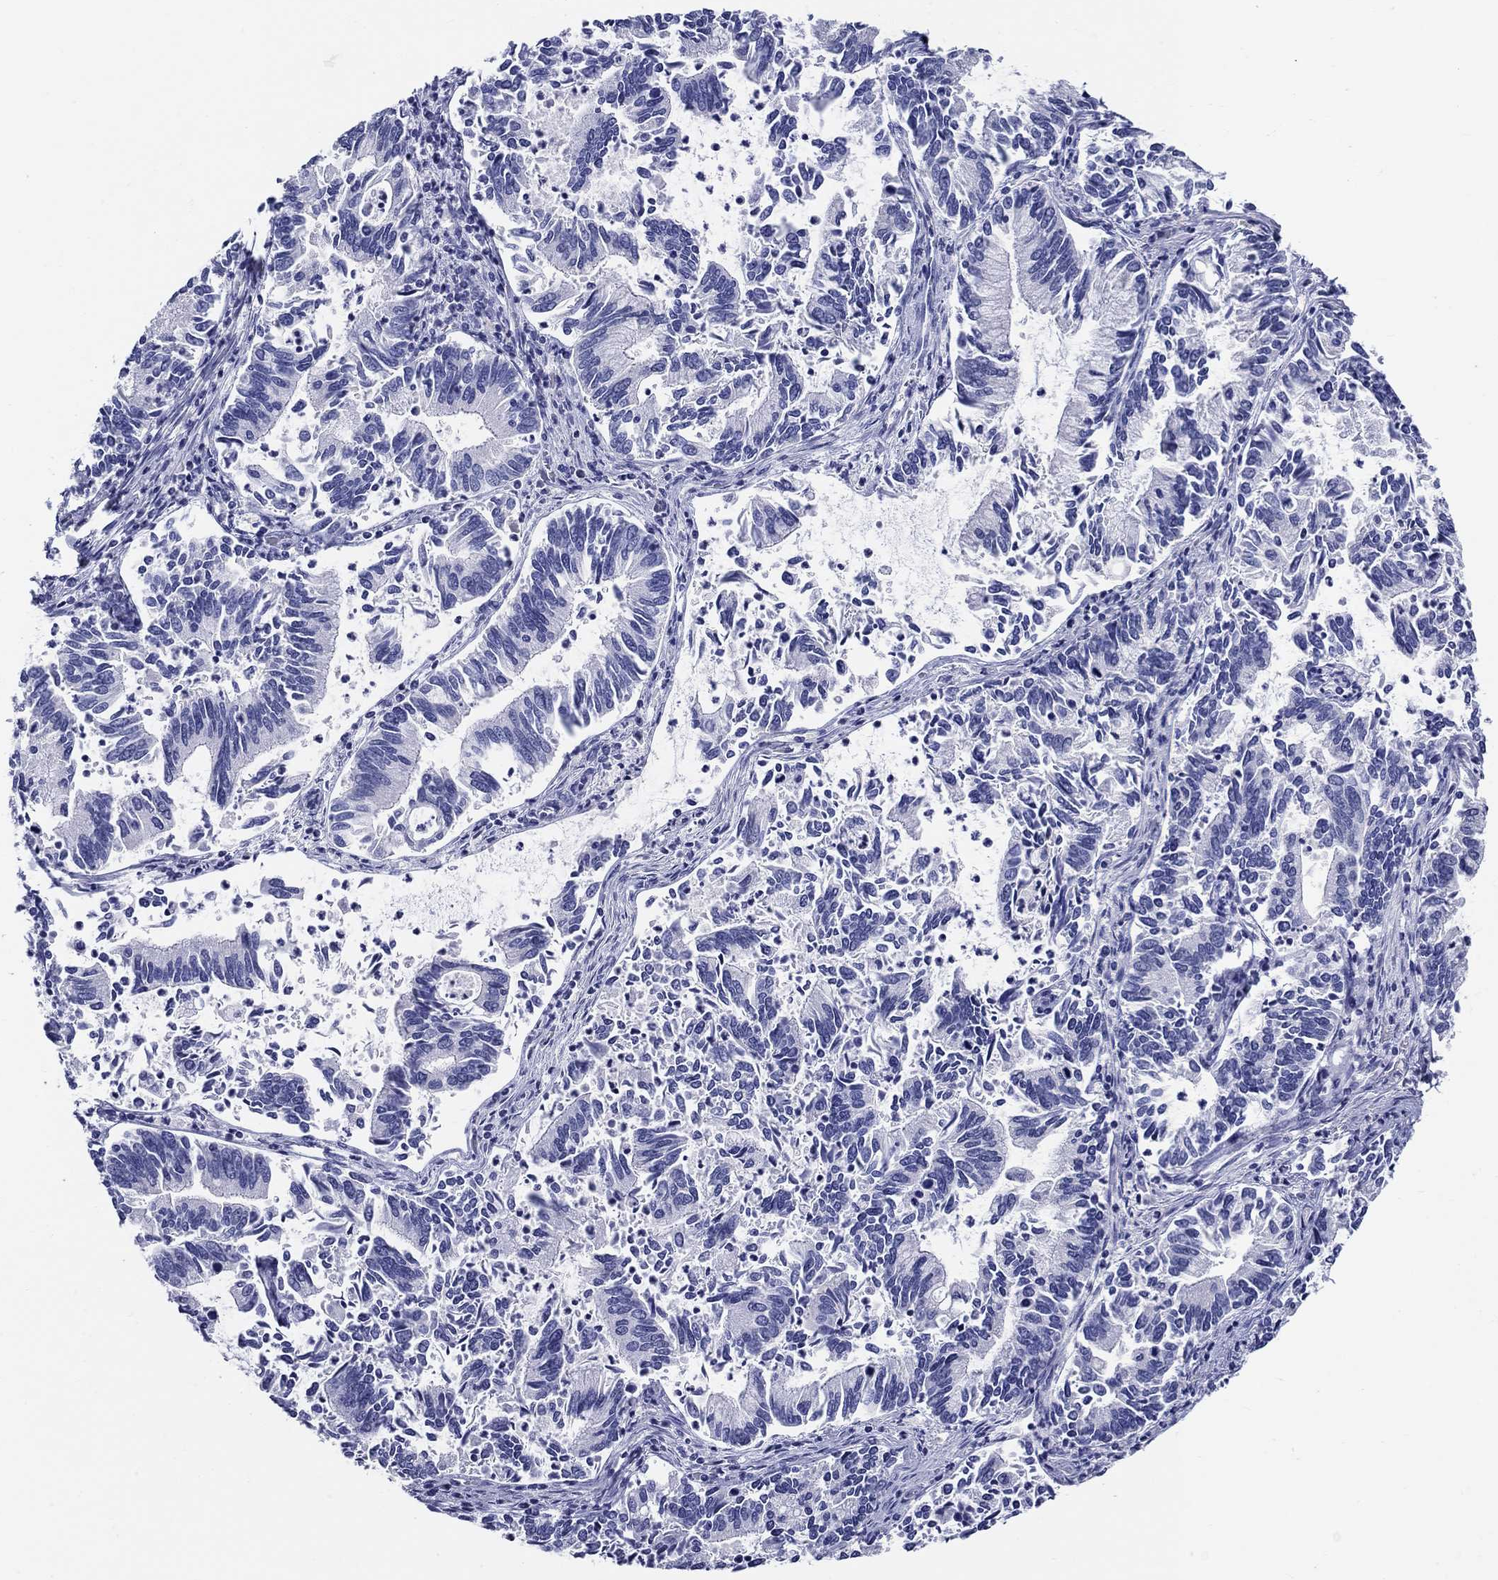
{"staining": {"intensity": "negative", "quantity": "none", "location": "none"}, "tissue": "cervical cancer", "cell_type": "Tumor cells", "image_type": "cancer", "snomed": [{"axis": "morphology", "description": "Adenocarcinoma, NOS"}, {"axis": "topography", "description": "Cervix"}], "caption": "This is an IHC histopathology image of human cervical cancer. There is no expression in tumor cells.", "gene": "CRYGS", "patient": {"sex": "female", "age": 42}}